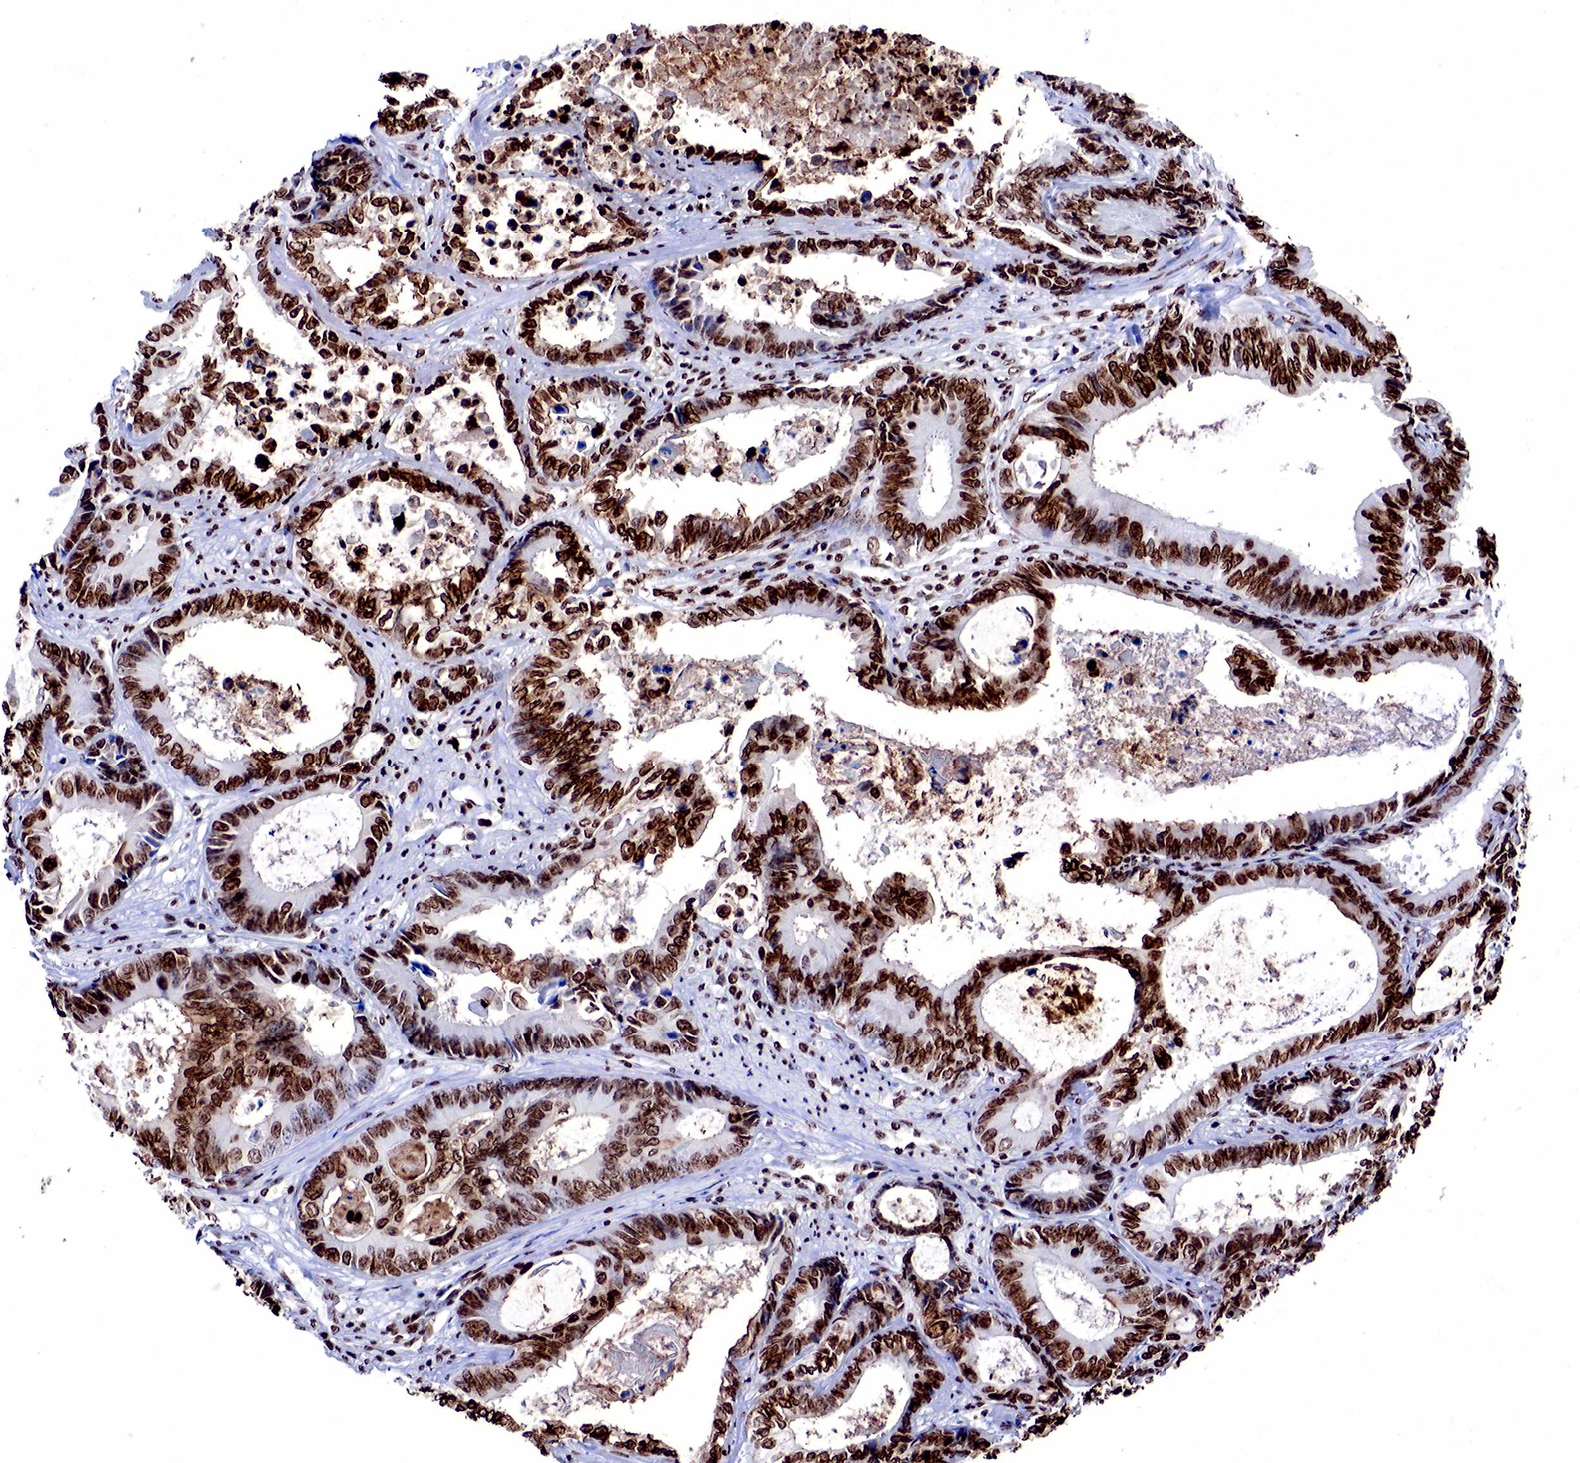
{"staining": {"intensity": "strong", "quantity": ">75%", "location": "nuclear"}, "tissue": "colorectal cancer", "cell_type": "Tumor cells", "image_type": "cancer", "snomed": [{"axis": "morphology", "description": "Adenocarcinoma, NOS"}, {"axis": "topography", "description": "Rectum"}], "caption": "About >75% of tumor cells in human colorectal cancer reveal strong nuclear protein expression as visualized by brown immunohistochemical staining.", "gene": "FUT4", "patient": {"sex": "female", "age": 98}}